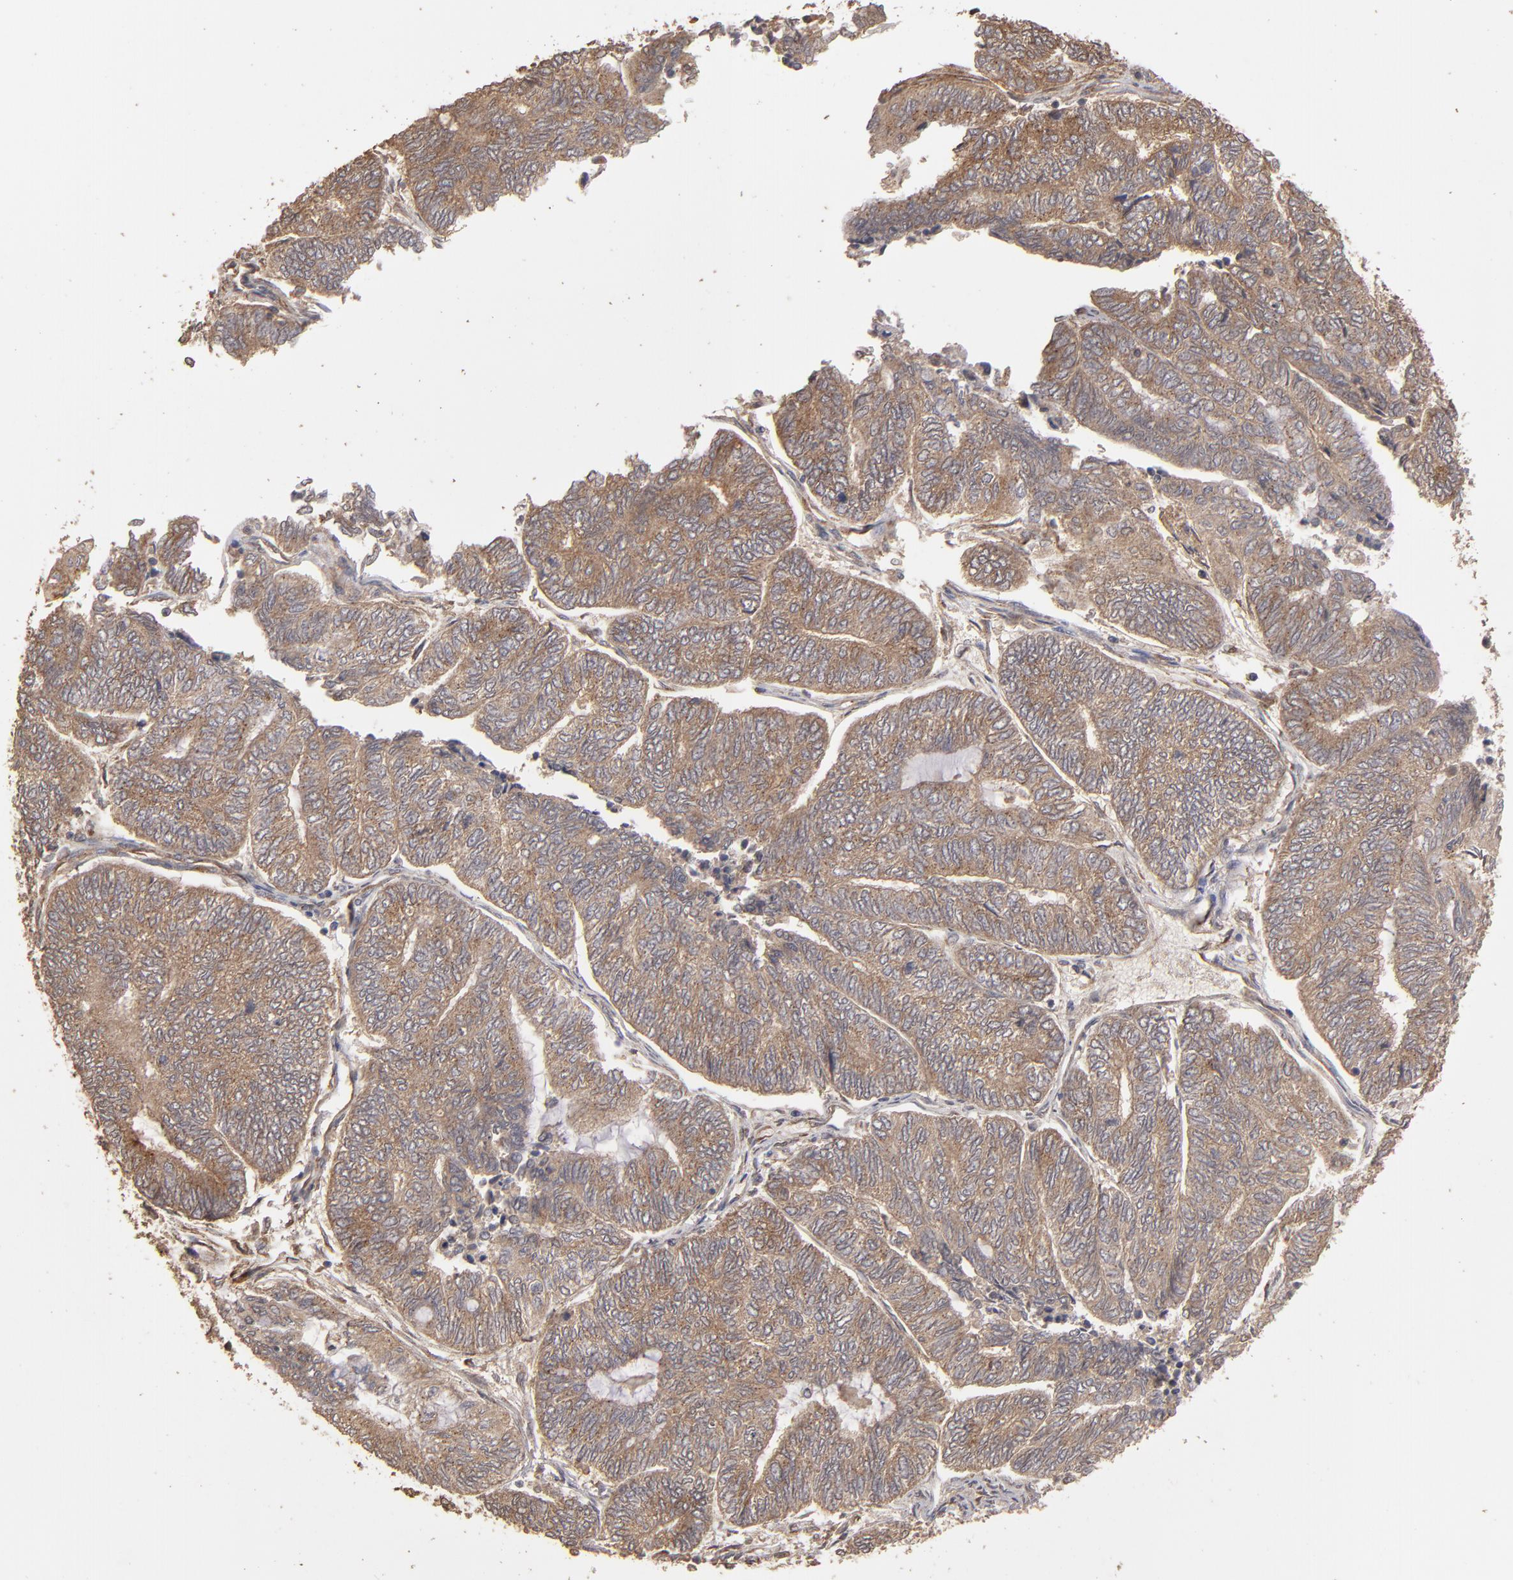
{"staining": {"intensity": "moderate", "quantity": ">75%", "location": "cytoplasmic/membranous"}, "tissue": "endometrial cancer", "cell_type": "Tumor cells", "image_type": "cancer", "snomed": [{"axis": "morphology", "description": "Adenocarcinoma, NOS"}, {"axis": "topography", "description": "Uterus"}, {"axis": "topography", "description": "Endometrium"}], "caption": "Endometrial adenocarcinoma was stained to show a protein in brown. There is medium levels of moderate cytoplasmic/membranous positivity in approximately >75% of tumor cells. (DAB IHC with brightfield microscopy, high magnification).", "gene": "MMP2", "patient": {"sex": "female", "age": 70}}